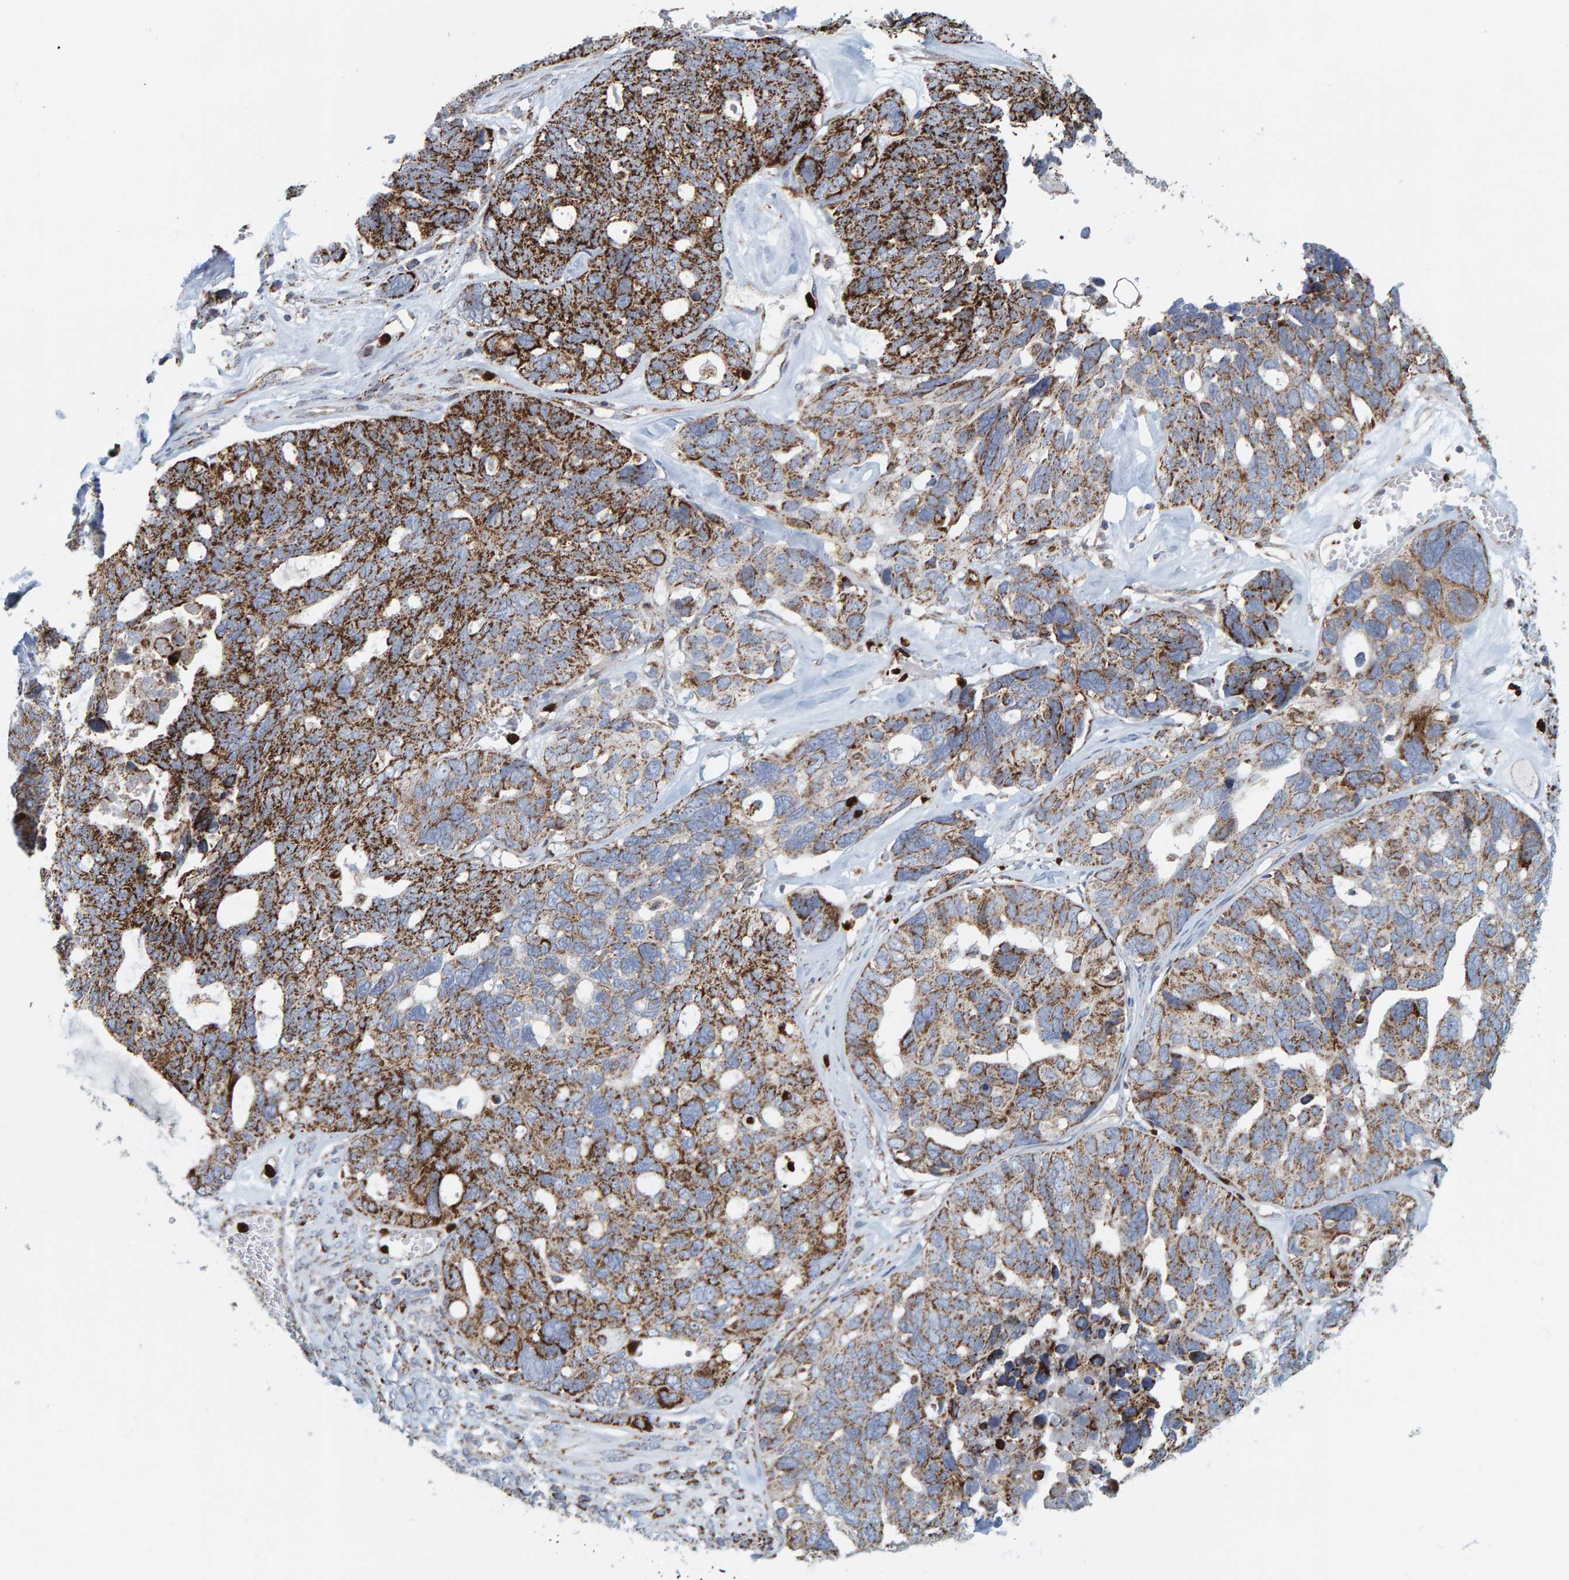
{"staining": {"intensity": "strong", "quantity": ">75%", "location": "cytoplasmic/membranous"}, "tissue": "ovarian cancer", "cell_type": "Tumor cells", "image_type": "cancer", "snomed": [{"axis": "morphology", "description": "Cystadenocarcinoma, serous, NOS"}, {"axis": "topography", "description": "Ovary"}], "caption": "Ovarian cancer stained for a protein shows strong cytoplasmic/membranous positivity in tumor cells. (IHC, brightfield microscopy, high magnification).", "gene": "B9D1", "patient": {"sex": "female", "age": 79}}